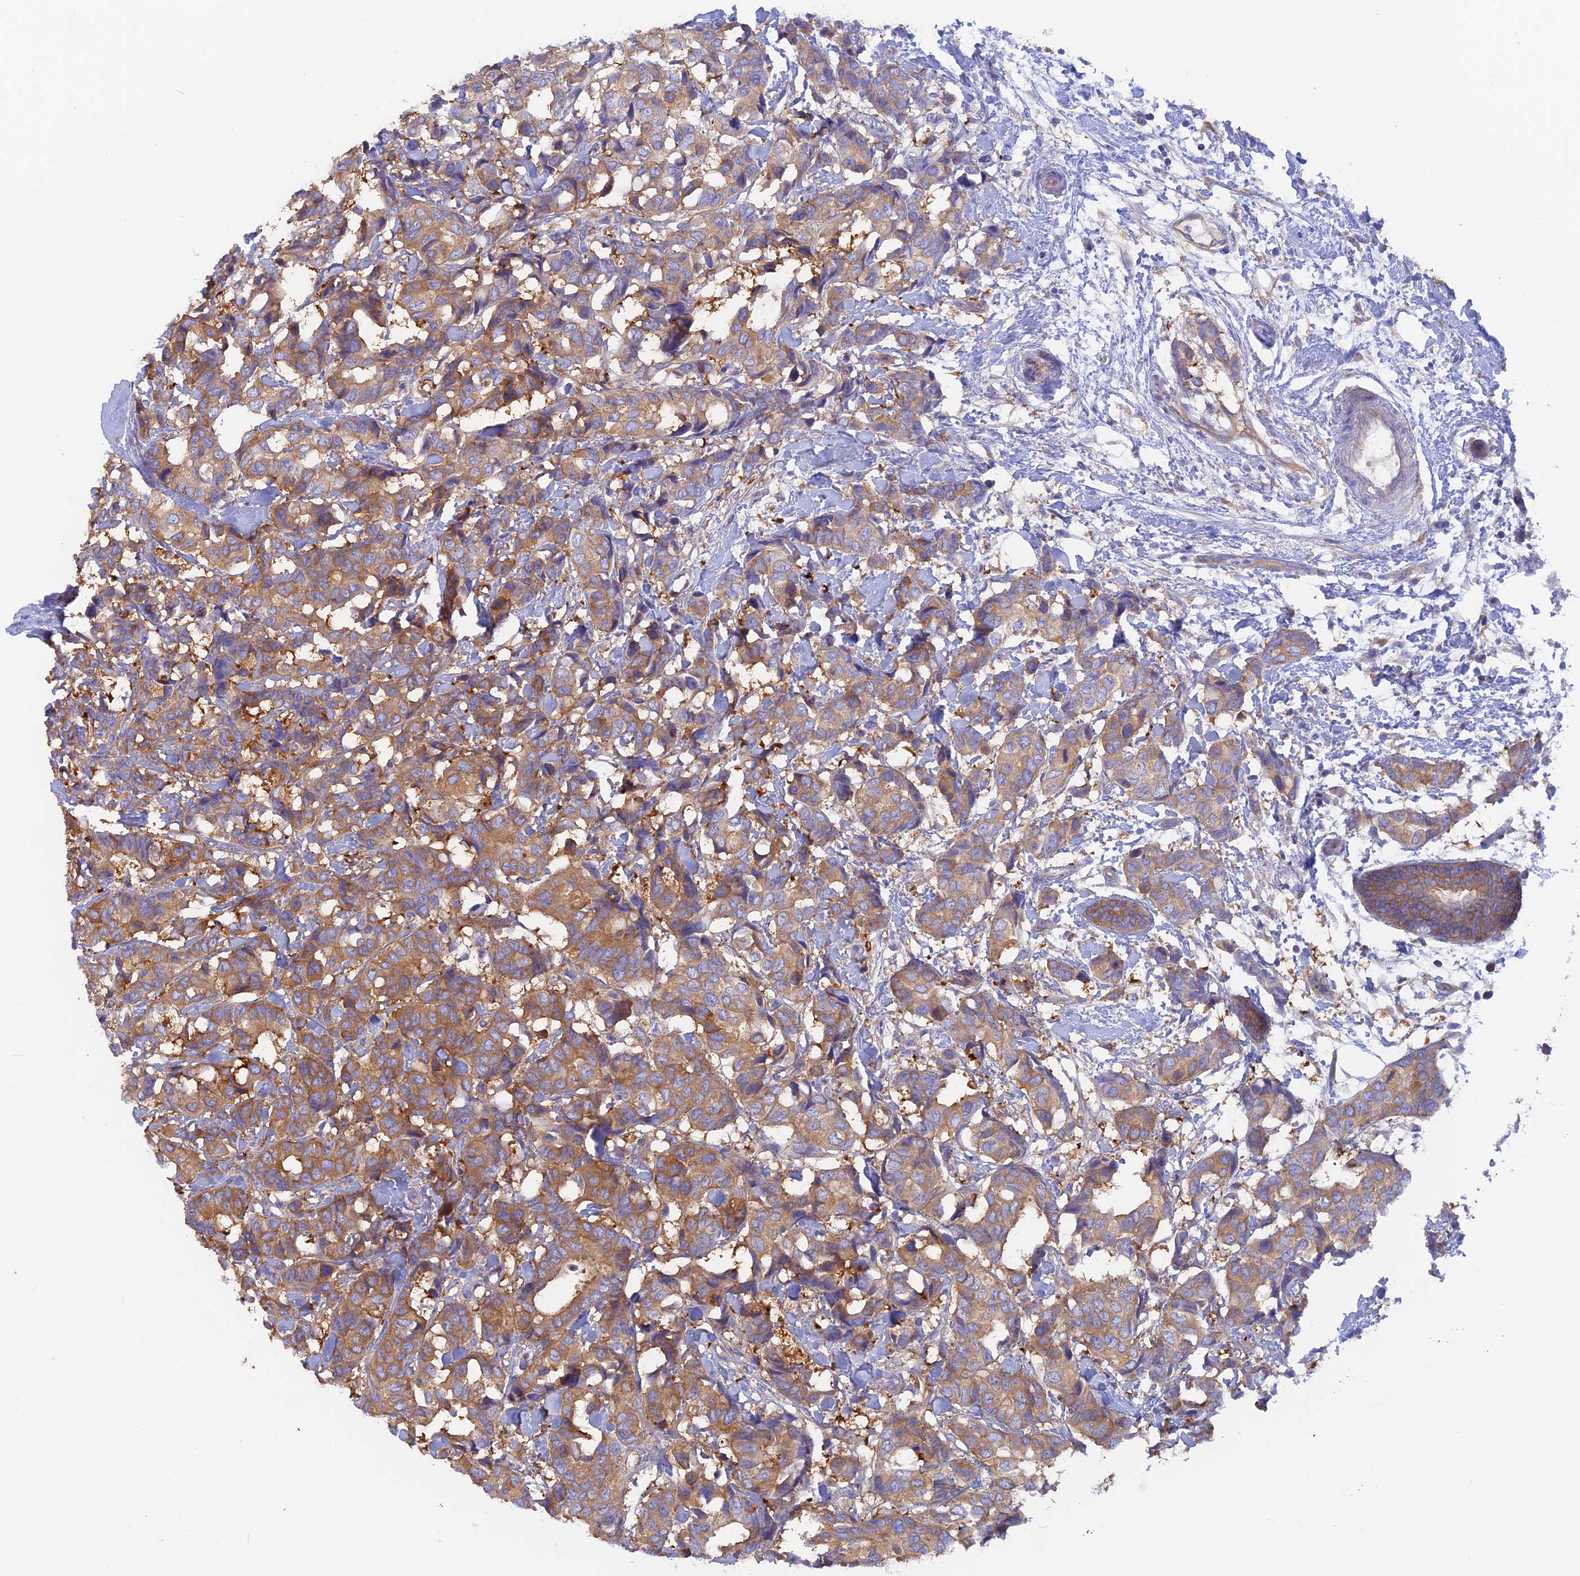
{"staining": {"intensity": "moderate", "quantity": ">75%", "location": "cytoplasmic/membranous"}, "tissue": "breast cancer", "cell_type": "Tumor cells", "image_type": "cancer", "snomed": [{"axis": "morphology", "description": "Normal tissue, NOS"}, {"axis": "morphology", "description": "Duct carcinoma"}, {"axis": "topography", "description": "Breast"}], "caption": "There is medium levels of moderate cytoplasmic/membranous staining in tumor cells of breast infiltrating ductal carcinoma, as demonstrated by immunohistochemical staining (brown color).", "gene": "LZTFL1", "patient": {"sex": "female", "age": 87}}